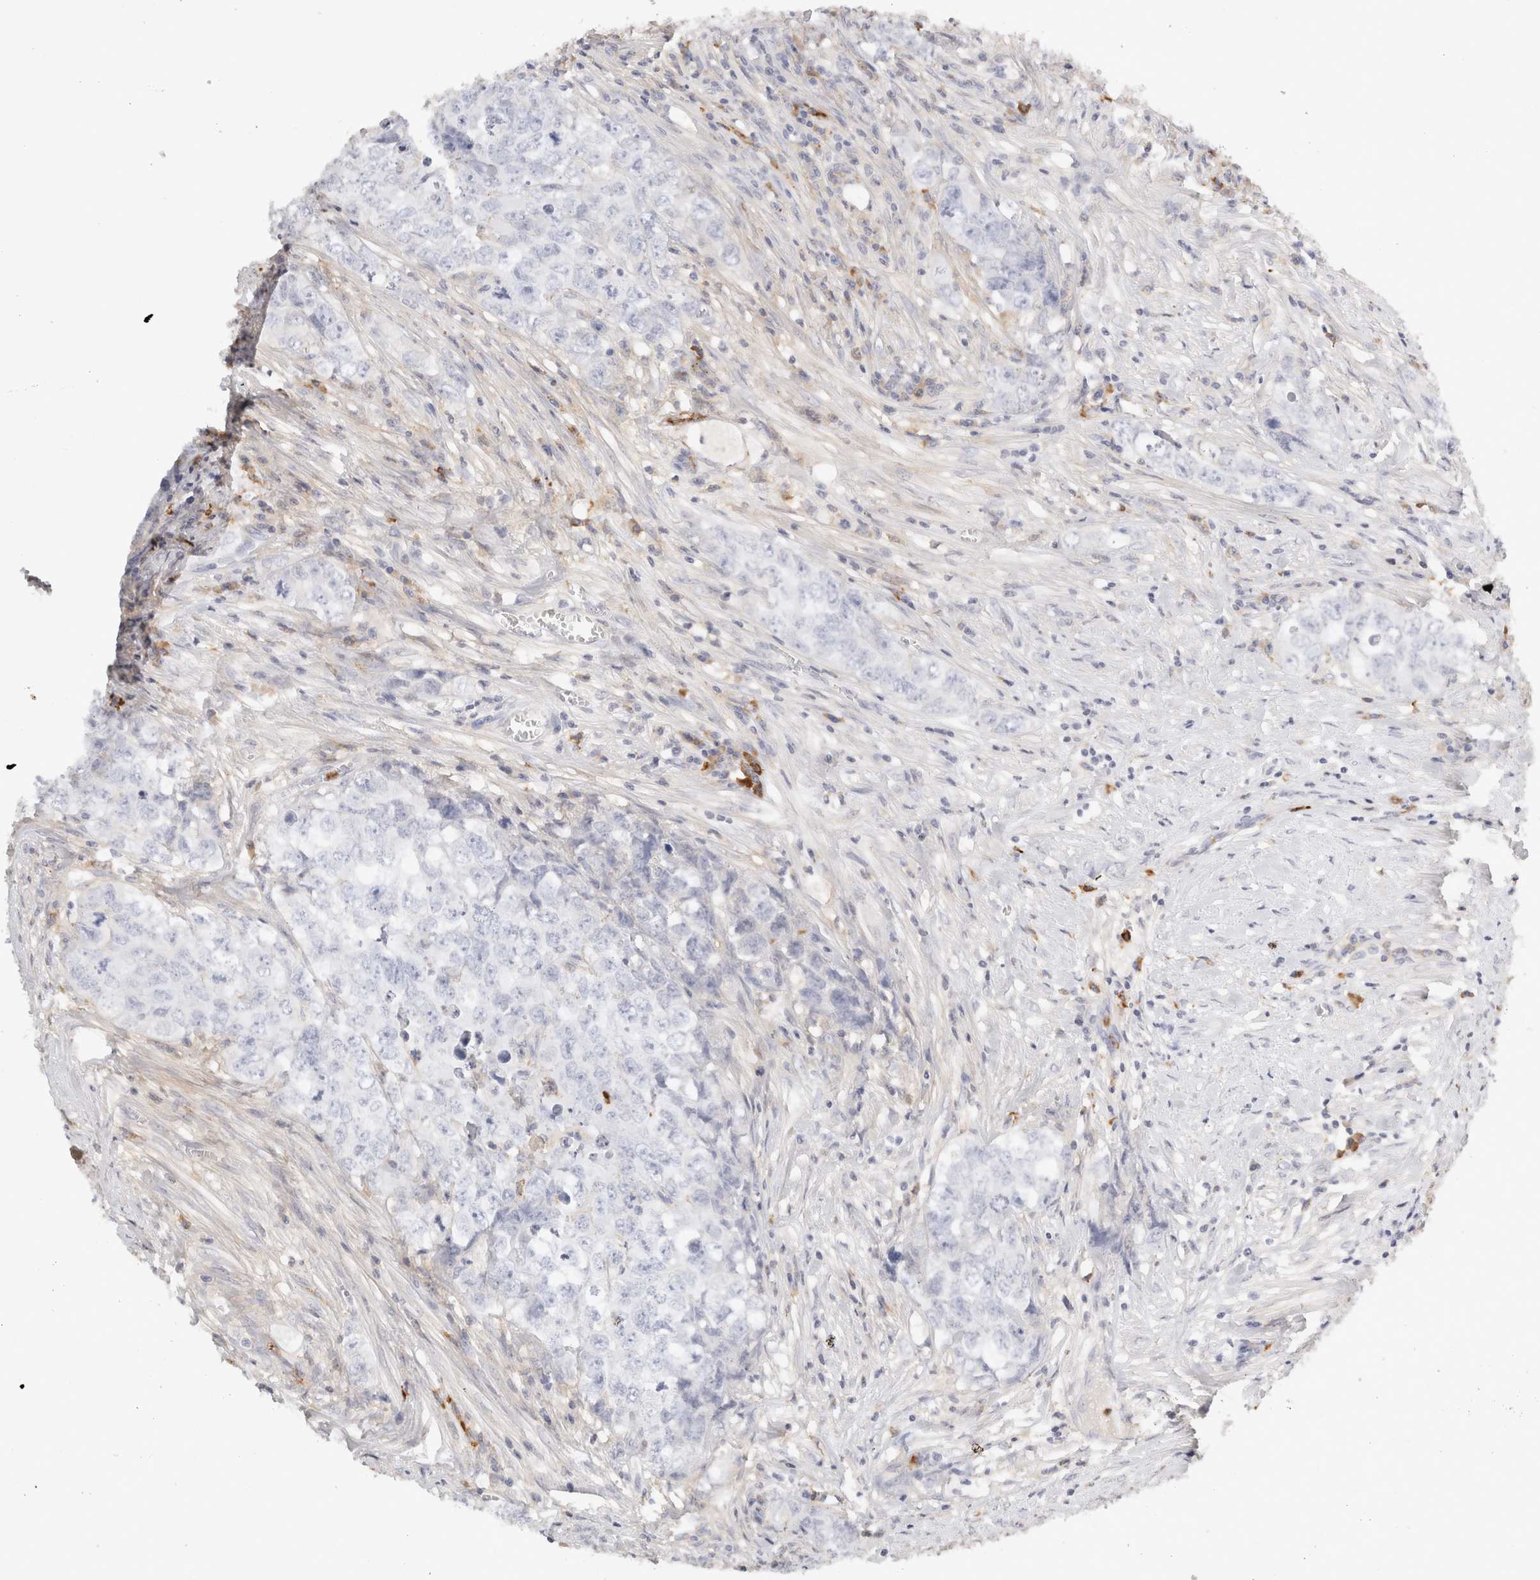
{"staining": {"intensity": "negative", "quantity": "none", "location": "none"}, "tissue": "testis cancer", "cell_type": "Tumor cells", "image_type": "cancer", "snomed": [{"axis": "morphology", "description": "Seminoma, NOS"}, {"axis": "morphology", "description": "Carcinoma, Embryonal, NOS"}, {"axis": "topography", "description": "Testis"}], "caption": "Immunohistochemistry histopathology image of human testis cancer (embryonal carcinoma) stained for a protein (brown), which shows no expression in tumor cells.", "gene": "FGL2", "patient": {"sex": "male", "age": 43}}